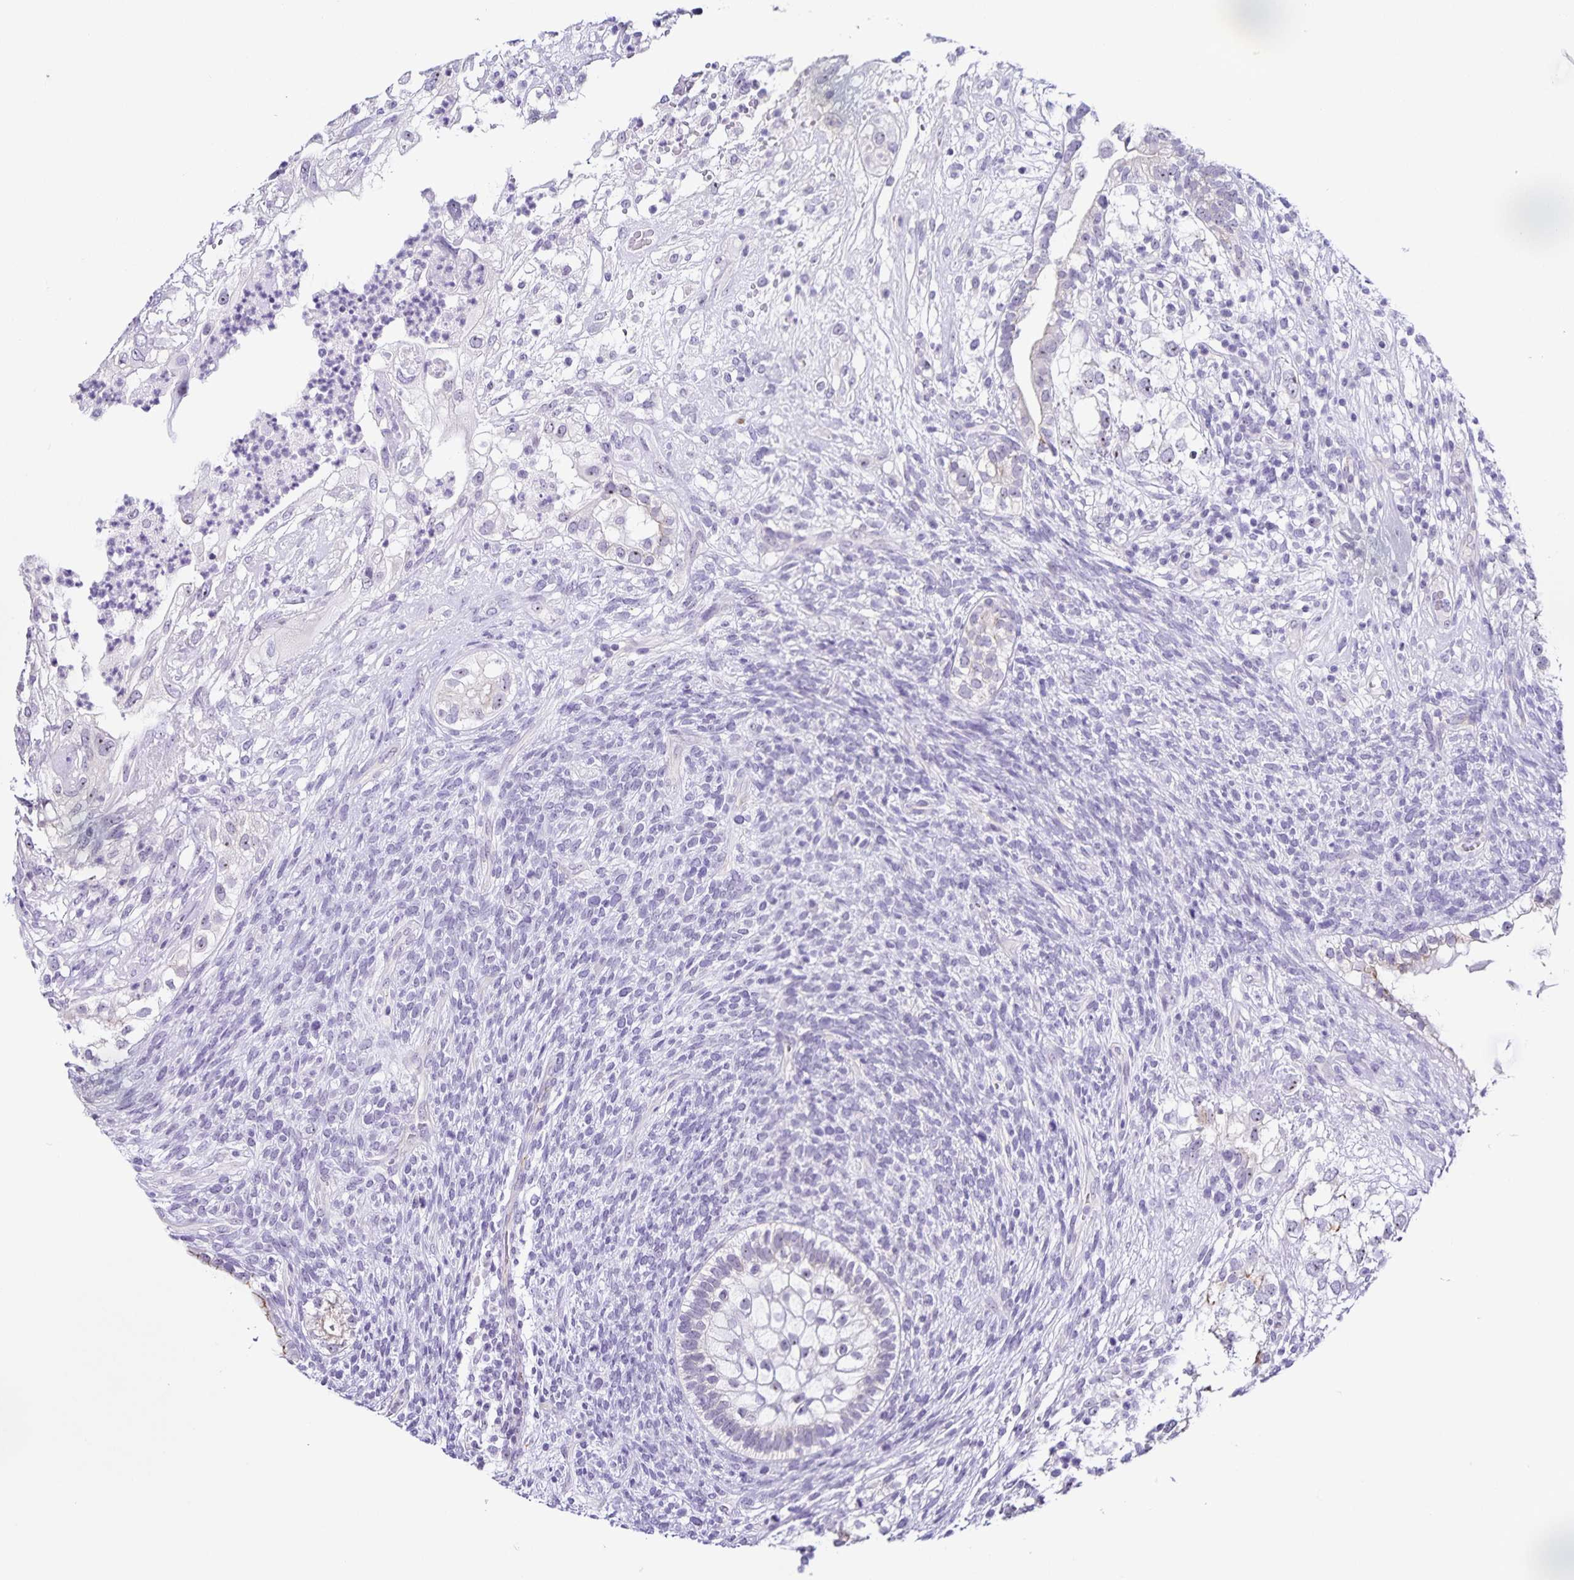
{"staining": {"intensity": "negative", "quantity": "none", "location": "none"}, "tissue": "testis cancer", "cell_type": "Tumor cells", "image_type": "cancer", "snomed": [{"axis": "morphology", "description": "Seminoma, NOS"}, {"axis": "morphology", "description": "Carcinoma, Embryonal, NOS"}, {"axis": "topography", "description": "Testis"}], "caption": "Tumor cells show no significant expression in embryonal carcinoma (testis).", "gene": "FAM170A", "patient": {"sex": "male", "age": 41}}